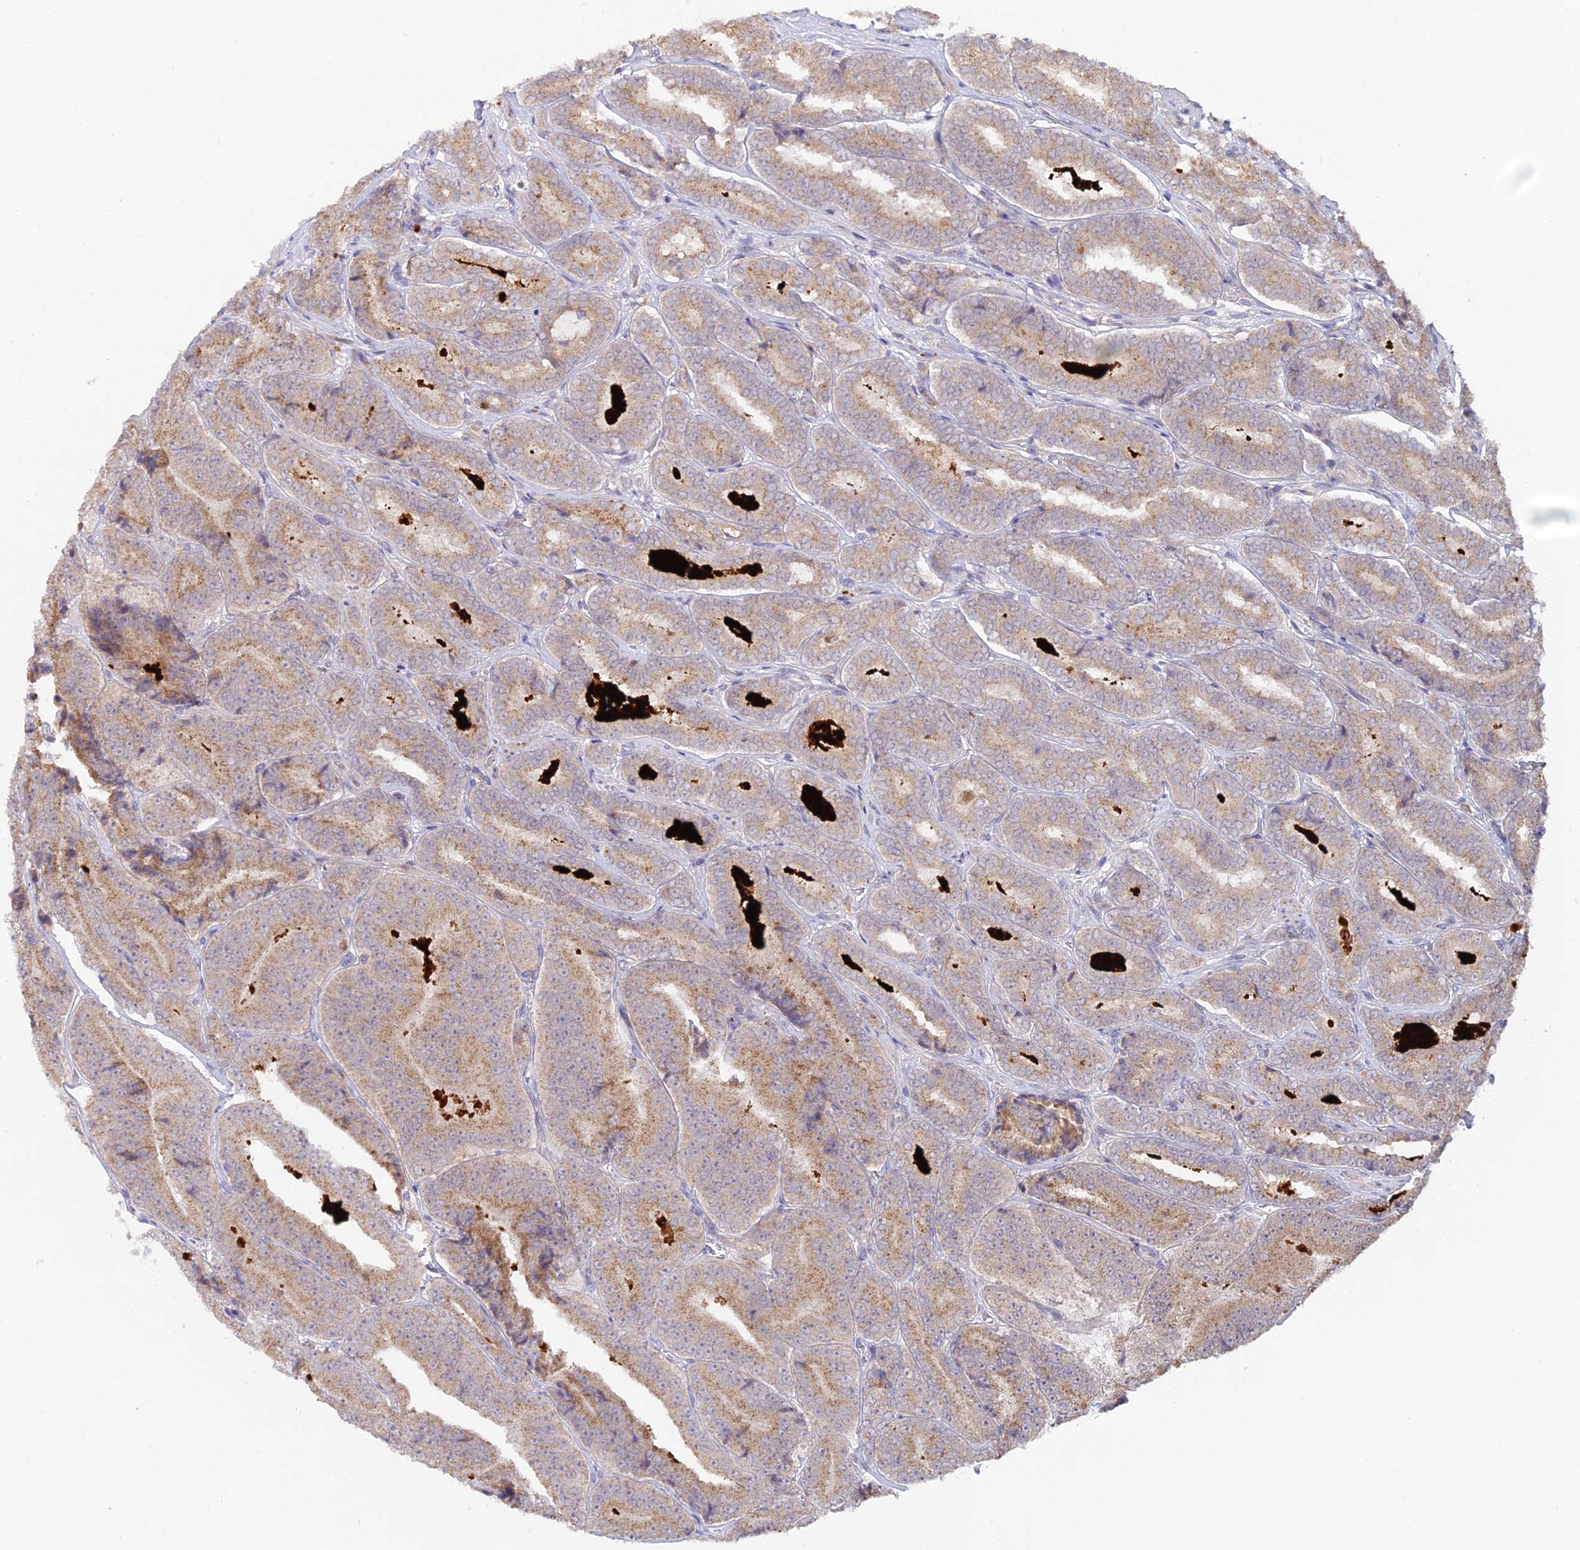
{"staining": {"intensity": "weak", "quantity": ">75%", "location": "cytoplasmic/membranous"}, "tissue": "prostate cancer", "cell_type": "Tumor cells", "image_type": "cancer", "snomed": [{"axis": "morphology", "description": "Adenocarcinoma, High grade"}, {"axis": "topography", "description": "Prostate"}], "caption": "Prostate cancer (adenocarcinoma (high-grade)) tissue reveals weak cytoplasmic/membranous expression in about >75% of tumor cells, visualized by immunohistochemistry.", "gene": "WDR43", "patient": {"sex": "male", "age": 72}}